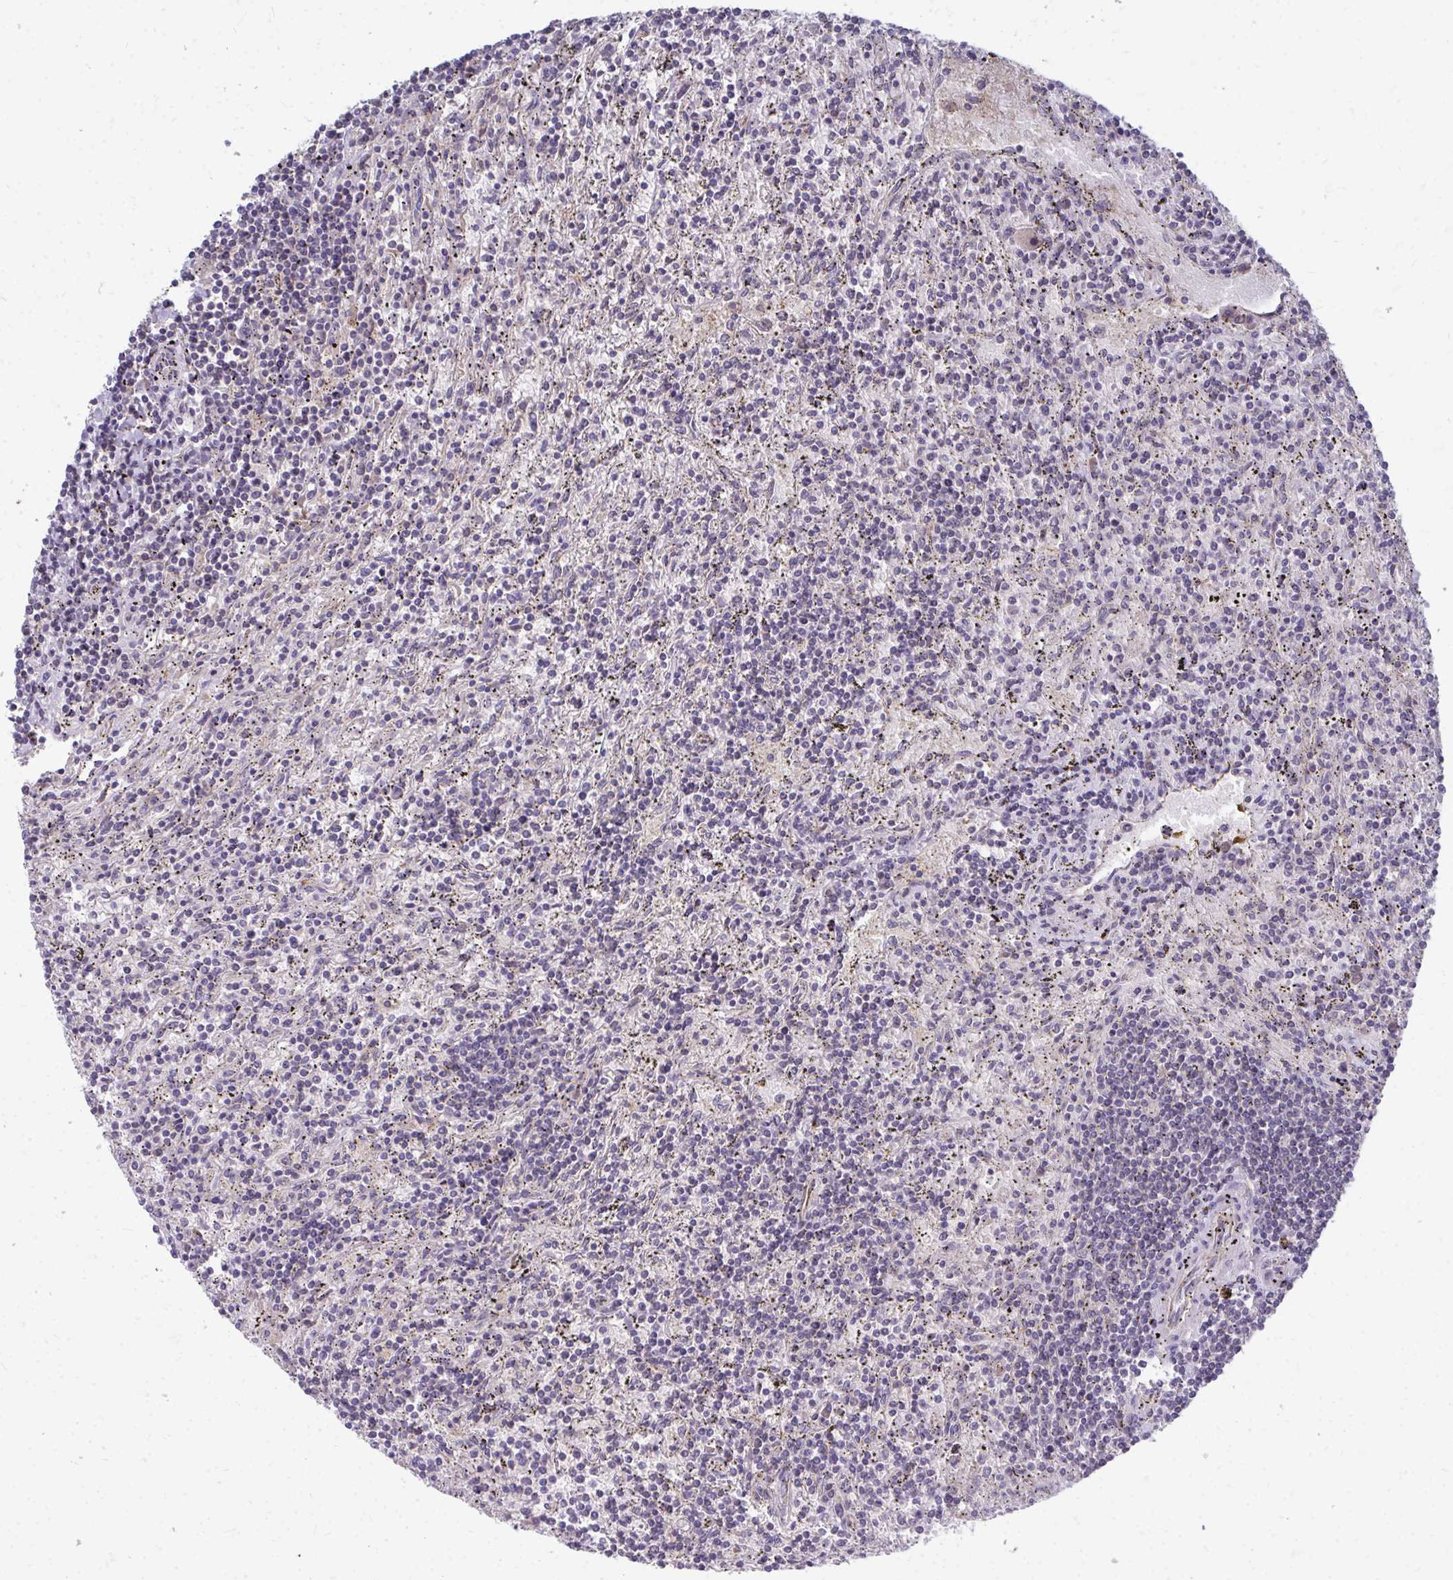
{"staining": {"intensity": "negative", "quantity": "none", "location": "none"}, "tissue": "lymphoma", "cell_type": "Tumor cells", "image_type": "cancer", "snomed": [{"axis": "morphology", "description": "Malignant lymphoma, non-Hodgkin's type, Low grade"}, {"axis": "topography", "description": "Spleen"}], "caption": "This is an immunohistochemistry (IHC) photomicrograph of lymphoma. There is no staining in tumor cells.", "gene": "MROH8", "patient": {"sex": "male", "age": 76}}